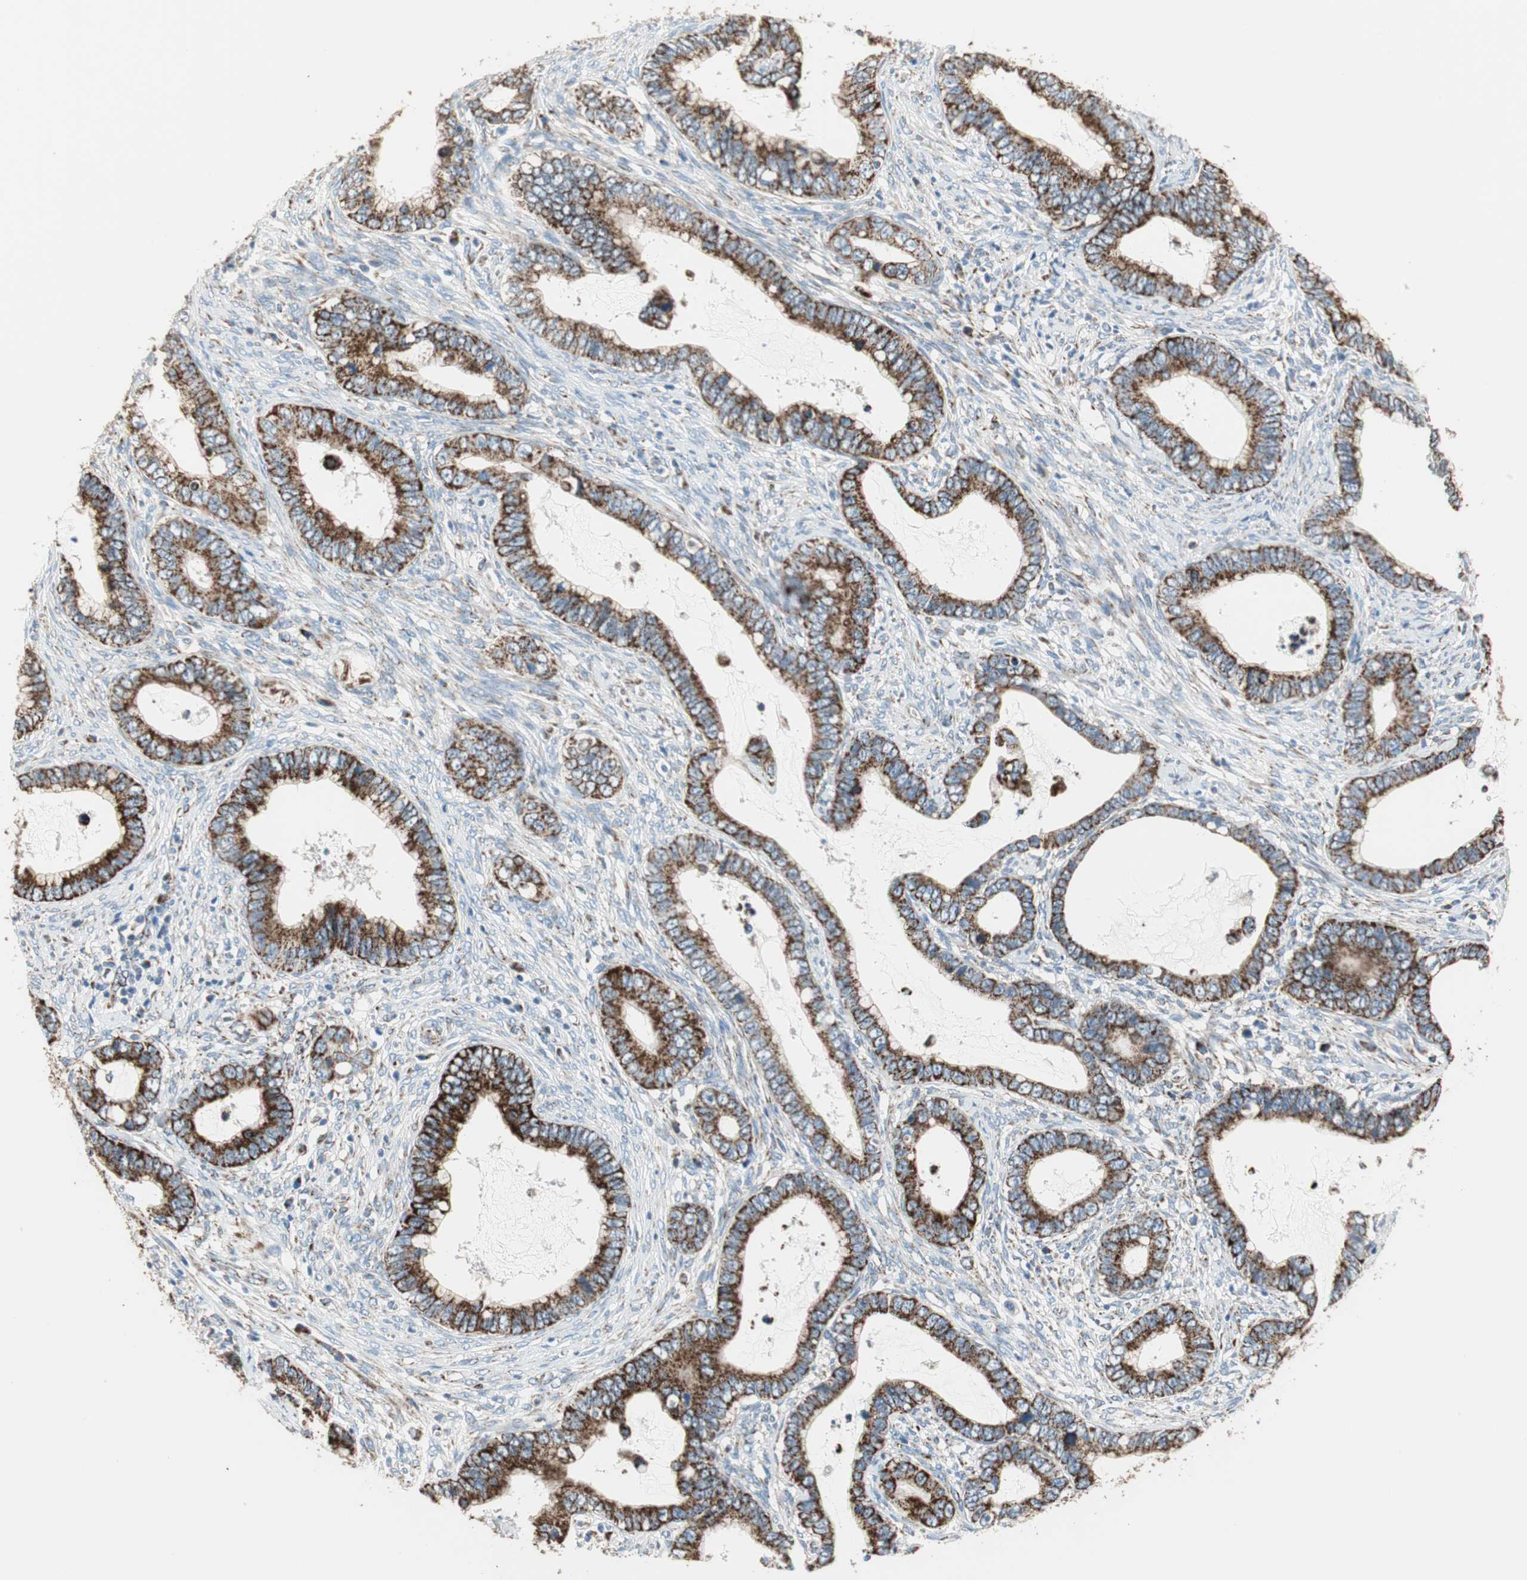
{"staining": {"intensity": "strong", "quantity": ">75%", "location": "cytoplasmic/membranous"}, "tissue": "cervical cancer", "cell_type": "Tumor cells", "image_type": "cancer", "snomed": [{"axis": "morphology", "description": "Adenocarcinoma, NOS"}, {"axis": "topography", "description": "Cervix"}], "caption": "IHC of human cervical adenocarcinoma exhibits high levels of strong cytoplasmic/membranous positivity in about >75% of tumor cells.", "gene": "TST", "patient": {"sex": "female", "age": 44}}